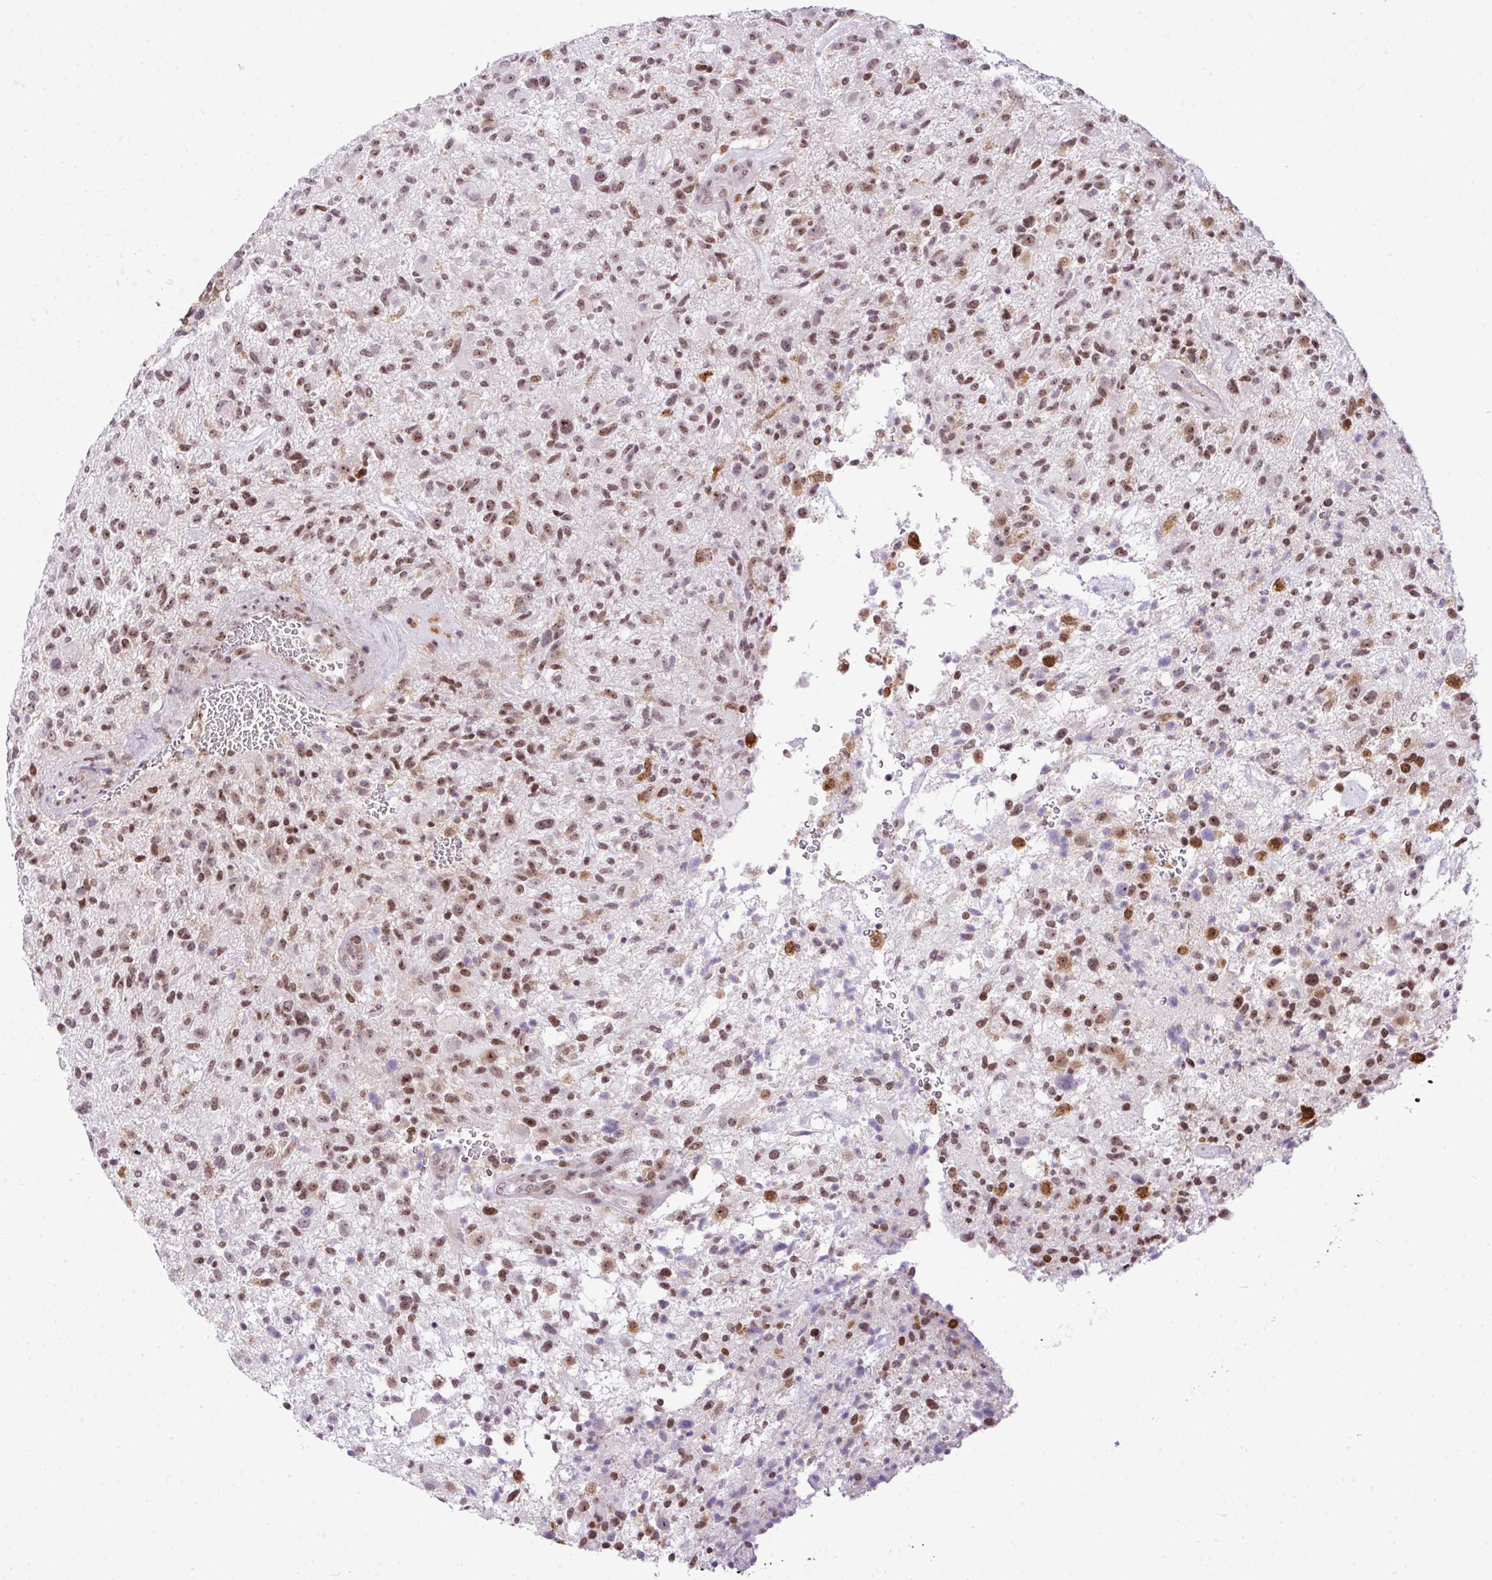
{"staining": {"intensity": "moderate", "quantity": ">75%", "location": "nuclear"}, "tissue": "glioma", "cell_type": "Tumor cells", "image_type": "cancer", "snomed": [{"axis": "morphology", "description": "Glioma, malignant, High grade"}, {"axis": "topography", "description": "Brain"}], "caption": "Malignant glioma (high-grade) was stained to show a protein in brown. There is medium levels of moderate nuclear expression in about >75% of tumor cells.", "gene": "CCDC137", "patient": {"sex": "male", "age": 47}}